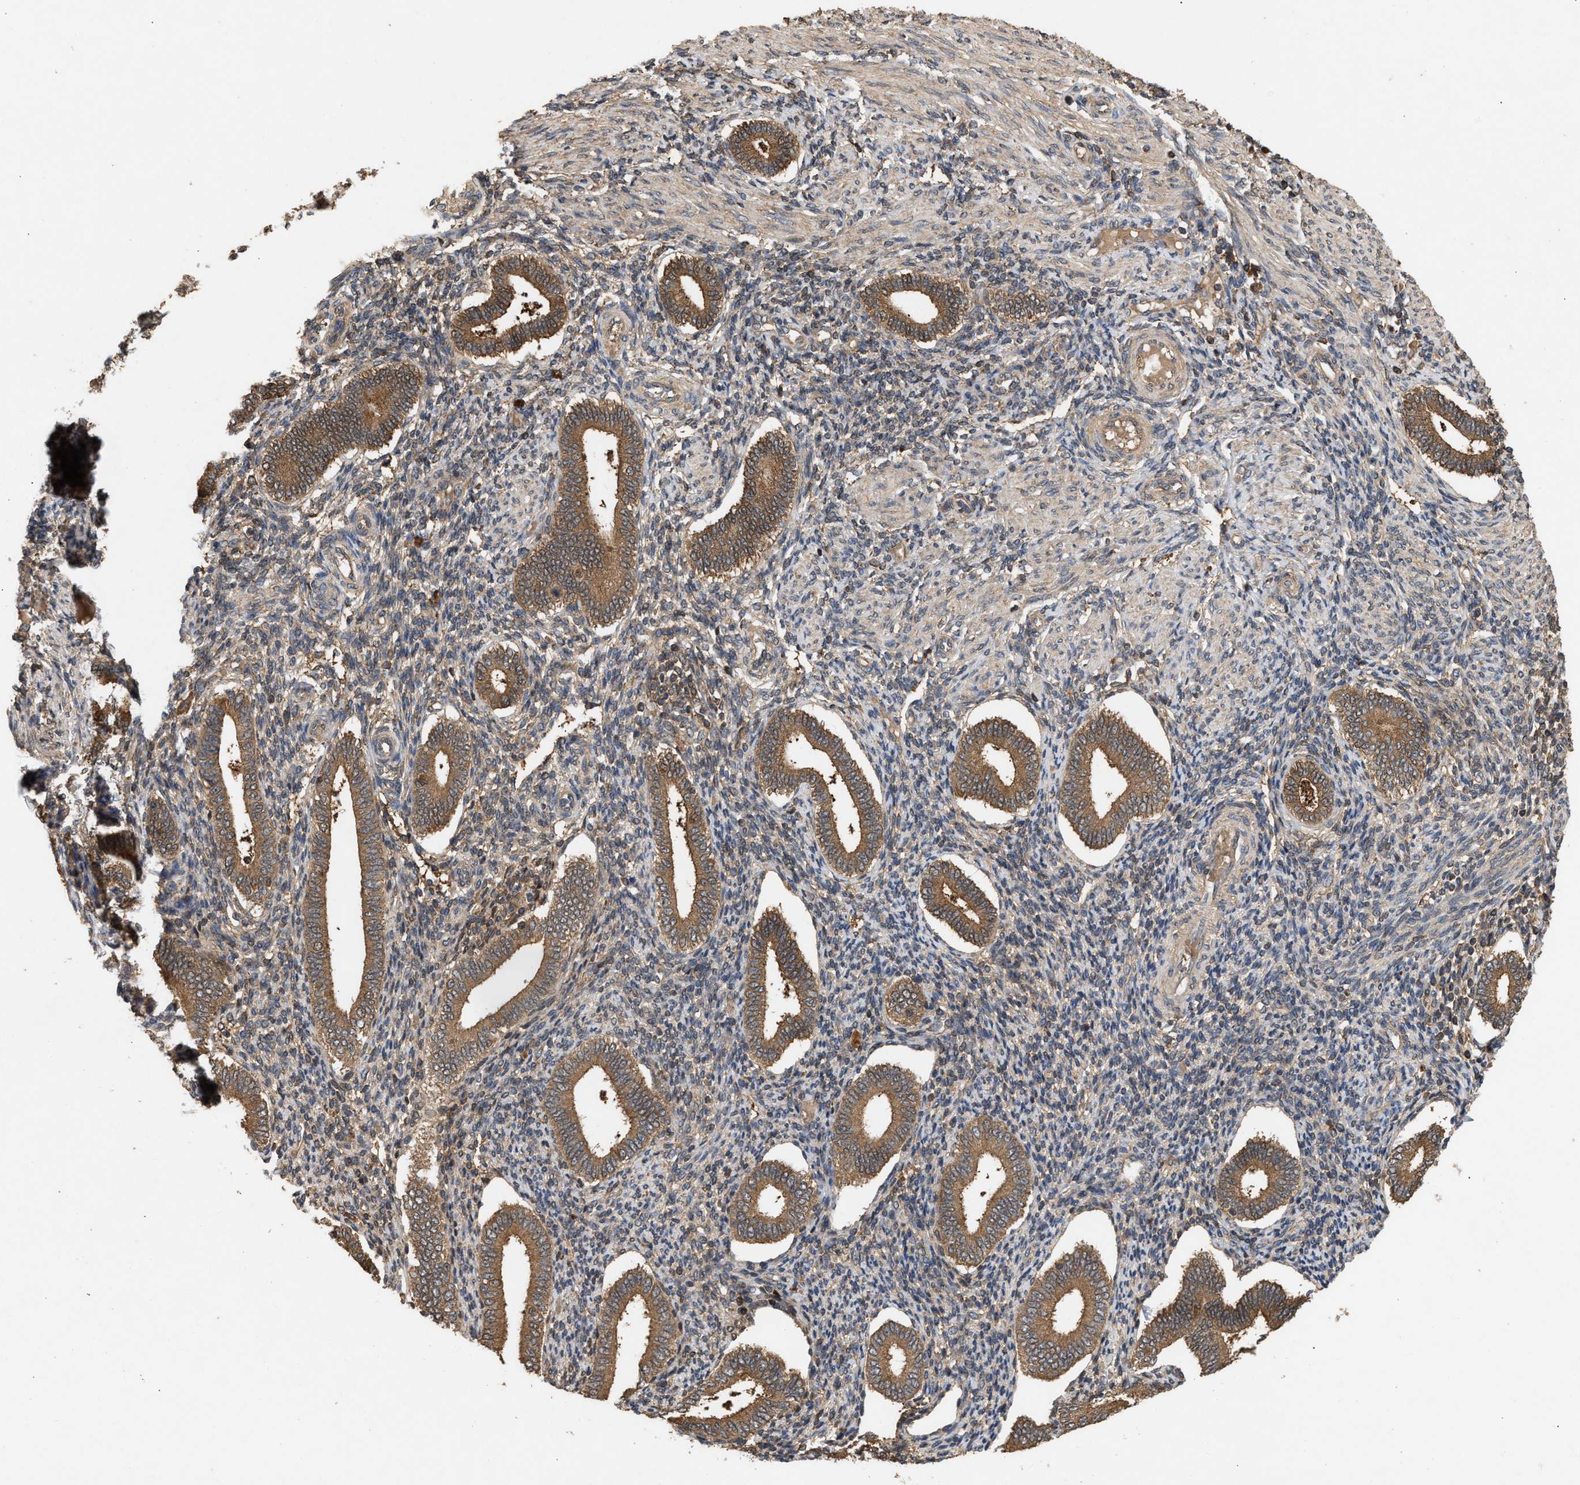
{"staining": {"intensity": "moderate", "quantity": ">75%", "location": "cytoplasmic/membranous"}, "tissue": "endometrium", "cell_type": "Cells in endometrial stroma", "image_type": "normal", "snomed": [{"axis": "morphology", "description": "Normal tissue, NOS"}, {"axis": "topography", "description": "Endometrium"}], "caption": "Protein staining of benign endometrium demonstrates moderate cytoplasmic/membranous staining in about >75% of cells in endometrial stroma. The staining was performed using DAB to visualize the protein expression in brown, while the nuclei were stained in blue with hematoxylin (Magnification: 20x).", "gene": "FITM1", "patient": {"sex": "female", "age": 42}}